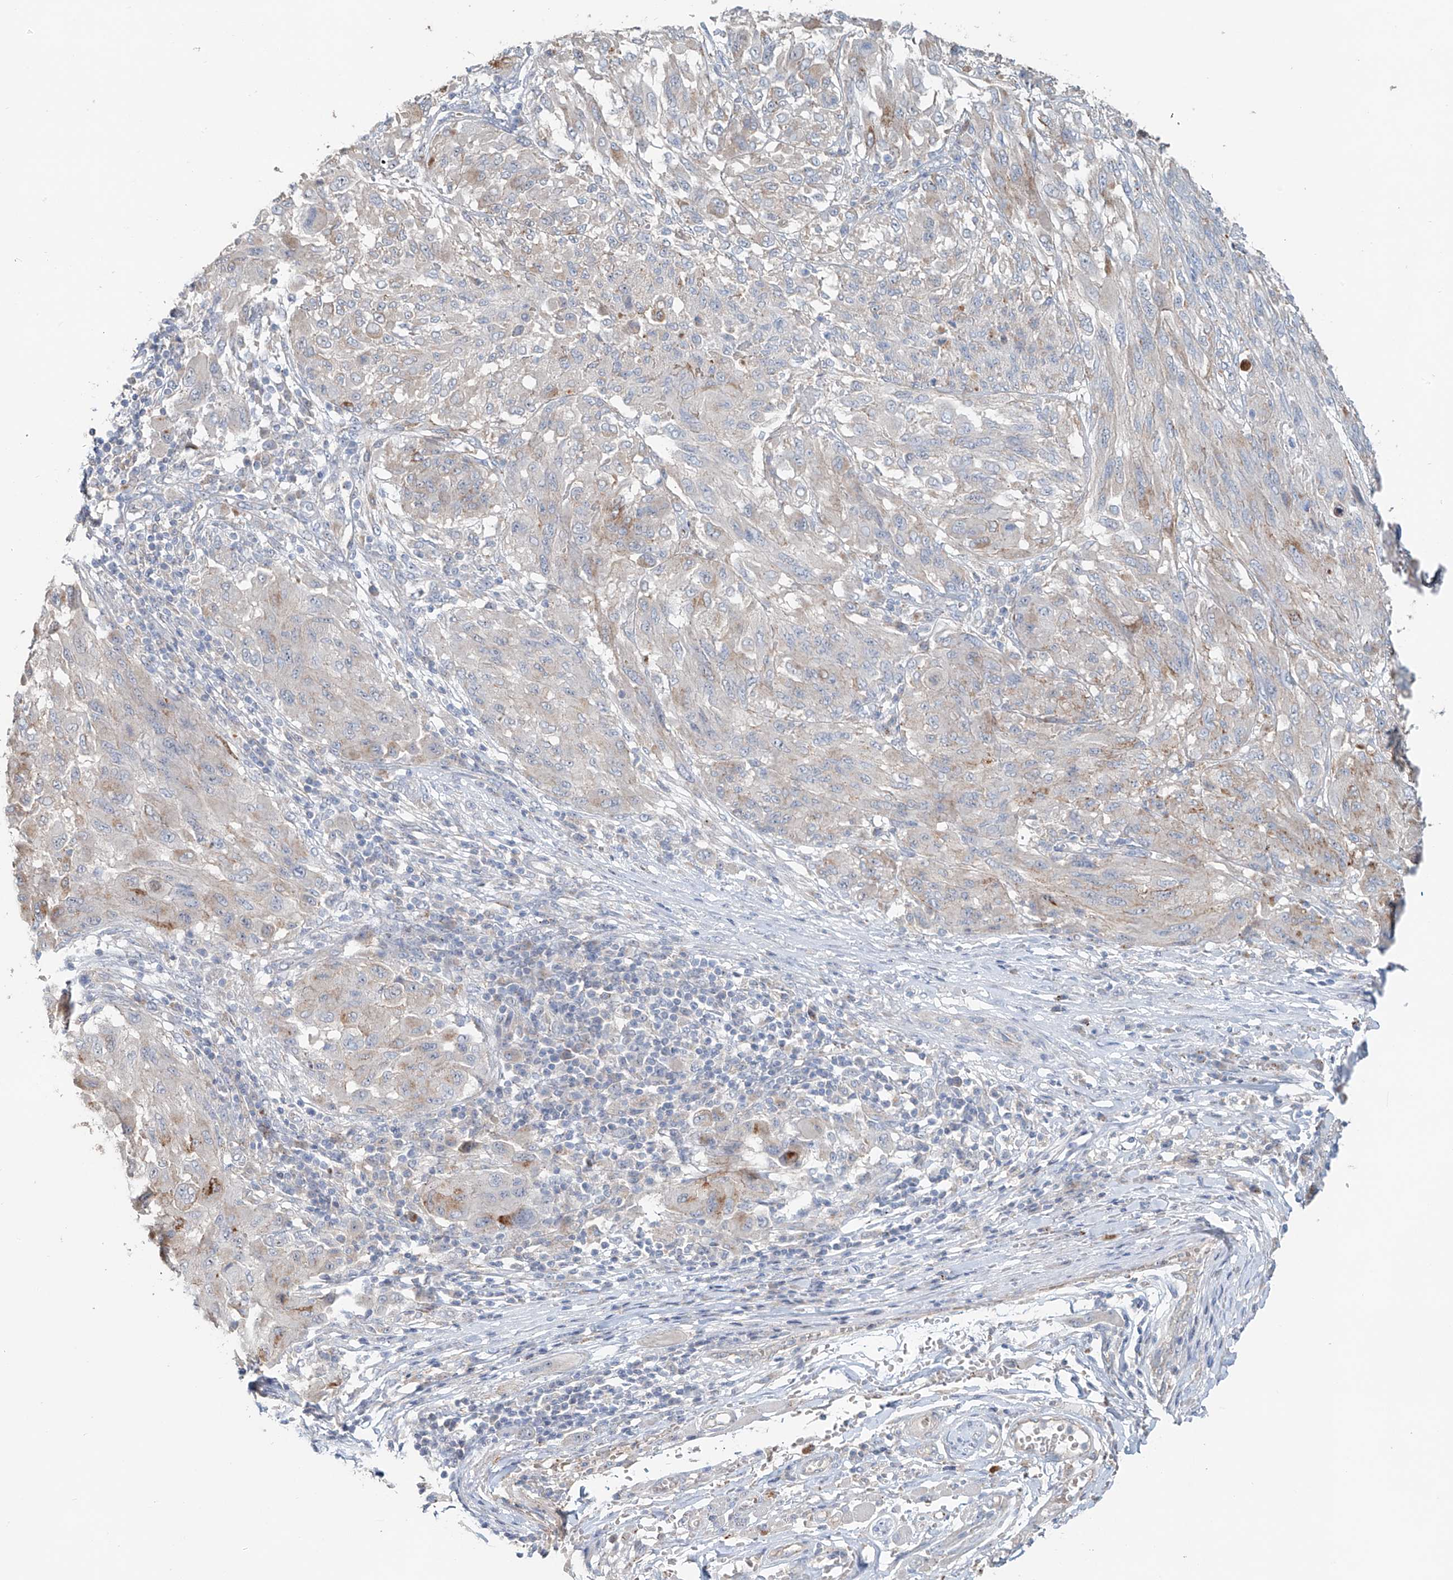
{"staining": {"intensity": "negative", "quantity": "none", "location": "none"}, "tissue": "melanoma", "cell_type": "Tumor cells", "image_type": "cancer", "snomed": [{"axis": "morphology", "description": "Malignant melanoma, NOS"}, {"axis": "topography", "description": "Skin"}], "caption": "IHC histopathology image of human melanoma stained for a protein (brown), which shows no positivity in tumor cells. The staining was performed using DAB to visualize the protein expression in brown, while the nuclei were stained in blue with hematoxylin (Magnification: 20x).", "gene": "TRIM47", "patient": {"sex": "female", "age": 91}}